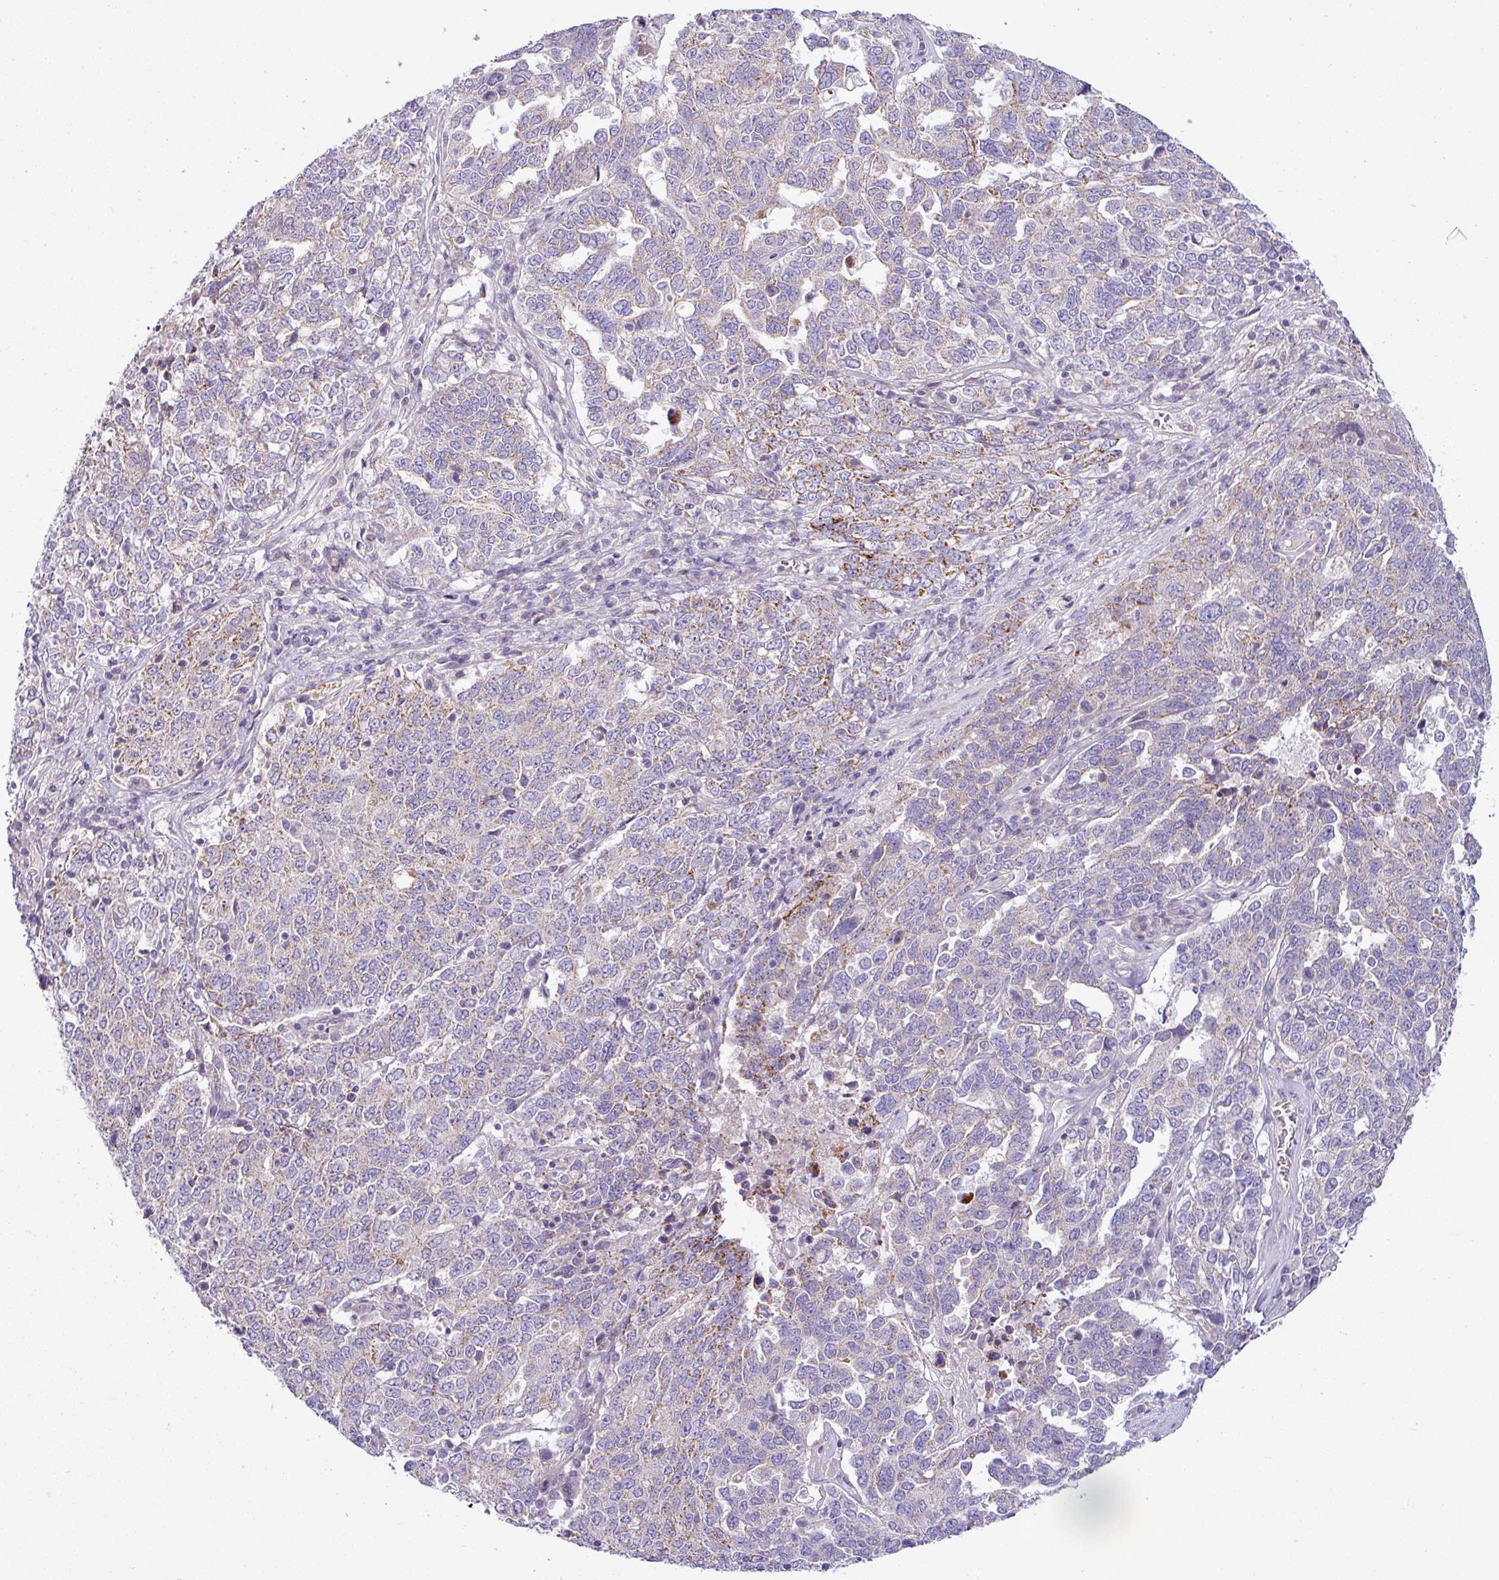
{"staining": {"intensity": "moderate", "quantity": "<25%", "location": "cytoplasmic/membranous"}, "tissue": "ovarian cancer", "cell_type": "Tumor cells", "image_type": "cancer", "snomed": [{"axis": "morphology", "description": "Carcinoma, endometroid"}, {"axis": "topography", "description": "Ovary"}], "caption": "This photomicrograph displays IHC staining of endometroid carcinoma (ovarian), with low moderate cytoplasmic/membranous staining in about <25% of tumor cells.", "gene": "ACAP3", "patient": {"sex": "female", "age": 62}}